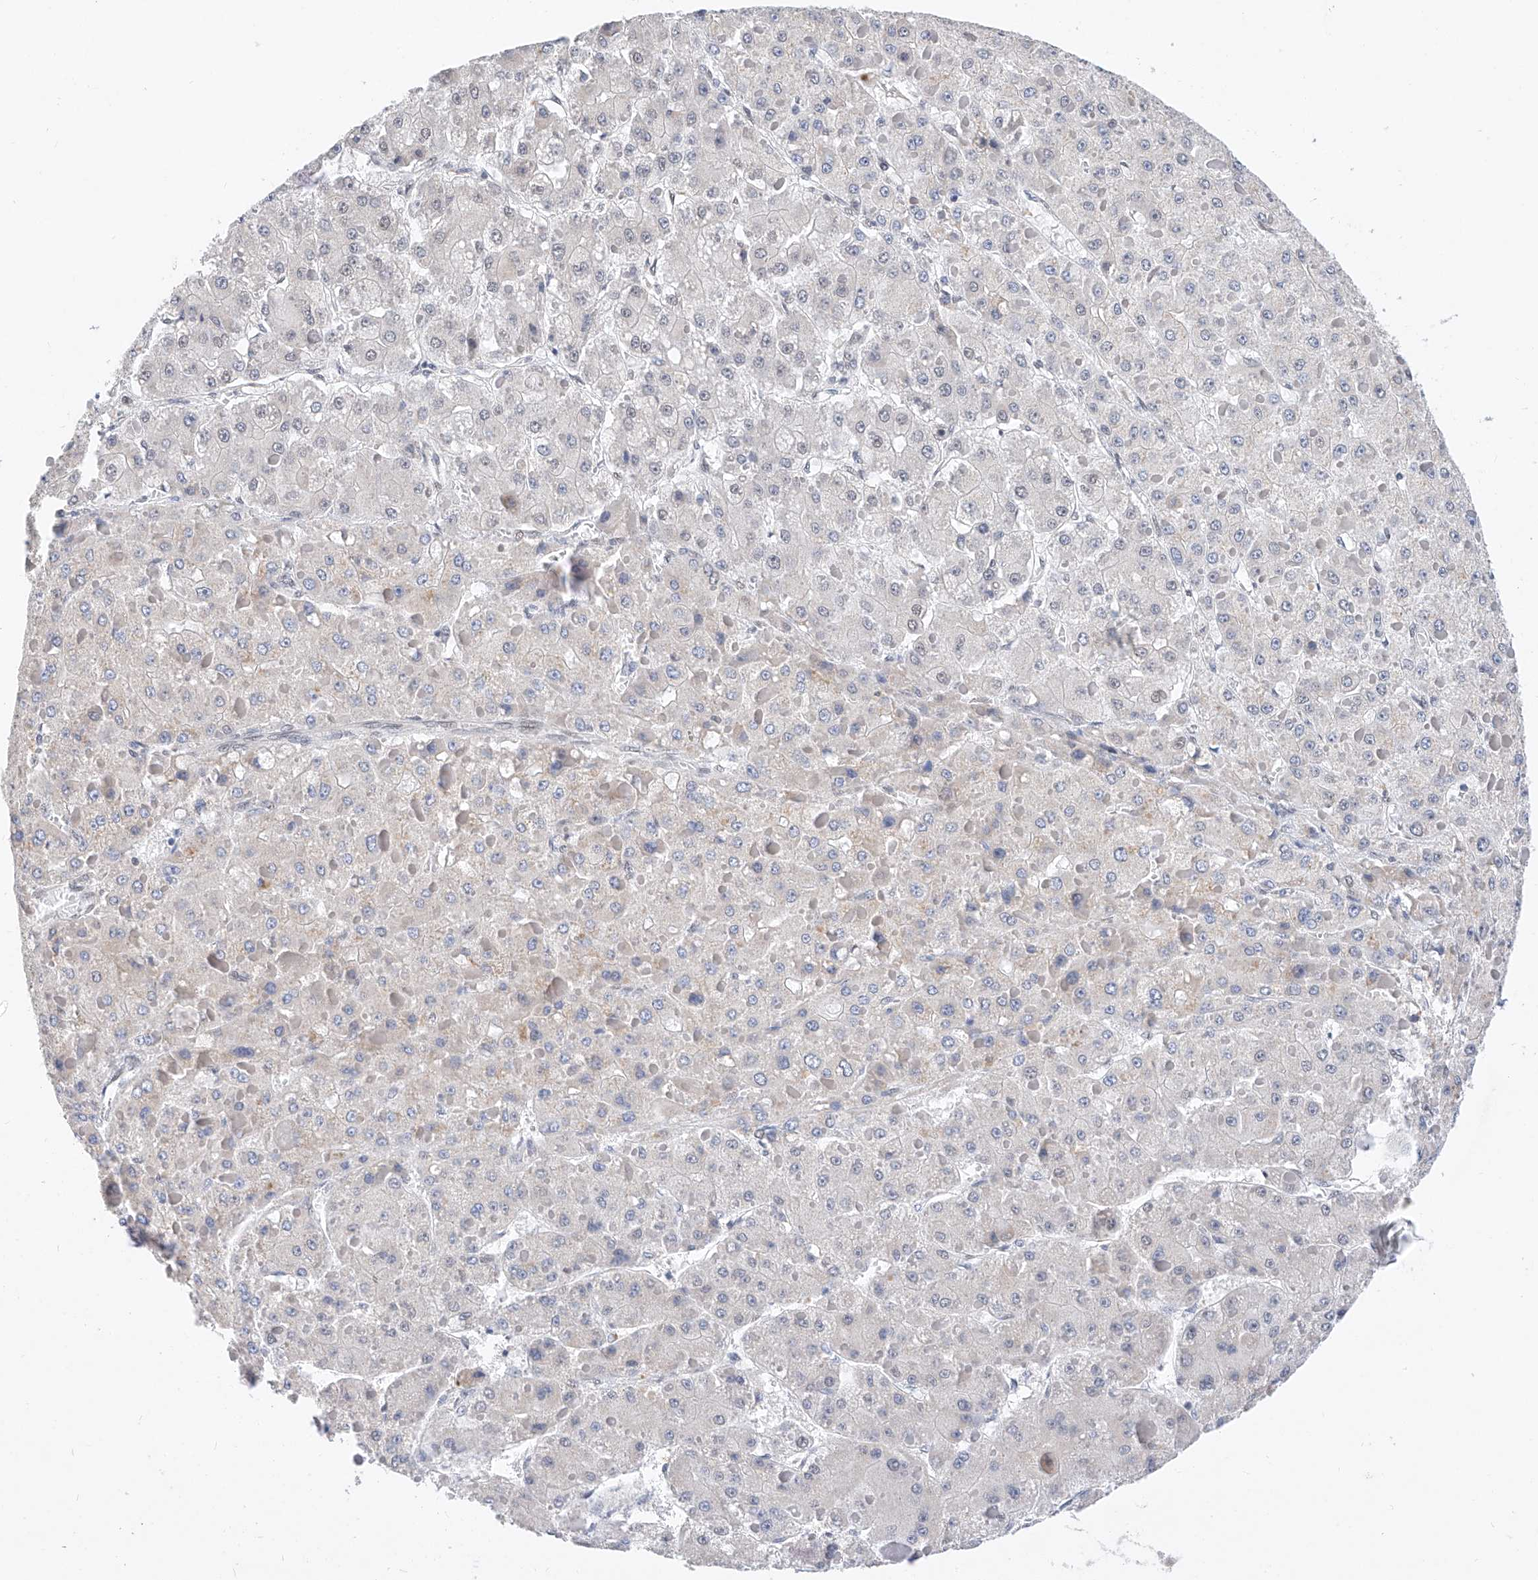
{"staining": {"intensity": "moderate", "quantity": "<25%", "location": "nuclear"}, "tissue": "liver cancer", "cell_type": "Tumor cells", "image_type": "cancer", "snomed": [{"axis": "morphology", "description": "Carcinoma, Hepatocellular, NOS"}, {"axis": "topography", "description": "Liver"}], "caption": "Immunohistochemistry (IHC) micrograph of neoplastic tissue: human liver cancer stained using IHC displays low levels of moderate protein expression localized specifically in the nuclear of tumor cells, appearing as a nuclear brown color.", "gene": "KCNJ1", "patient": {"sex": "female", "age": 73}}